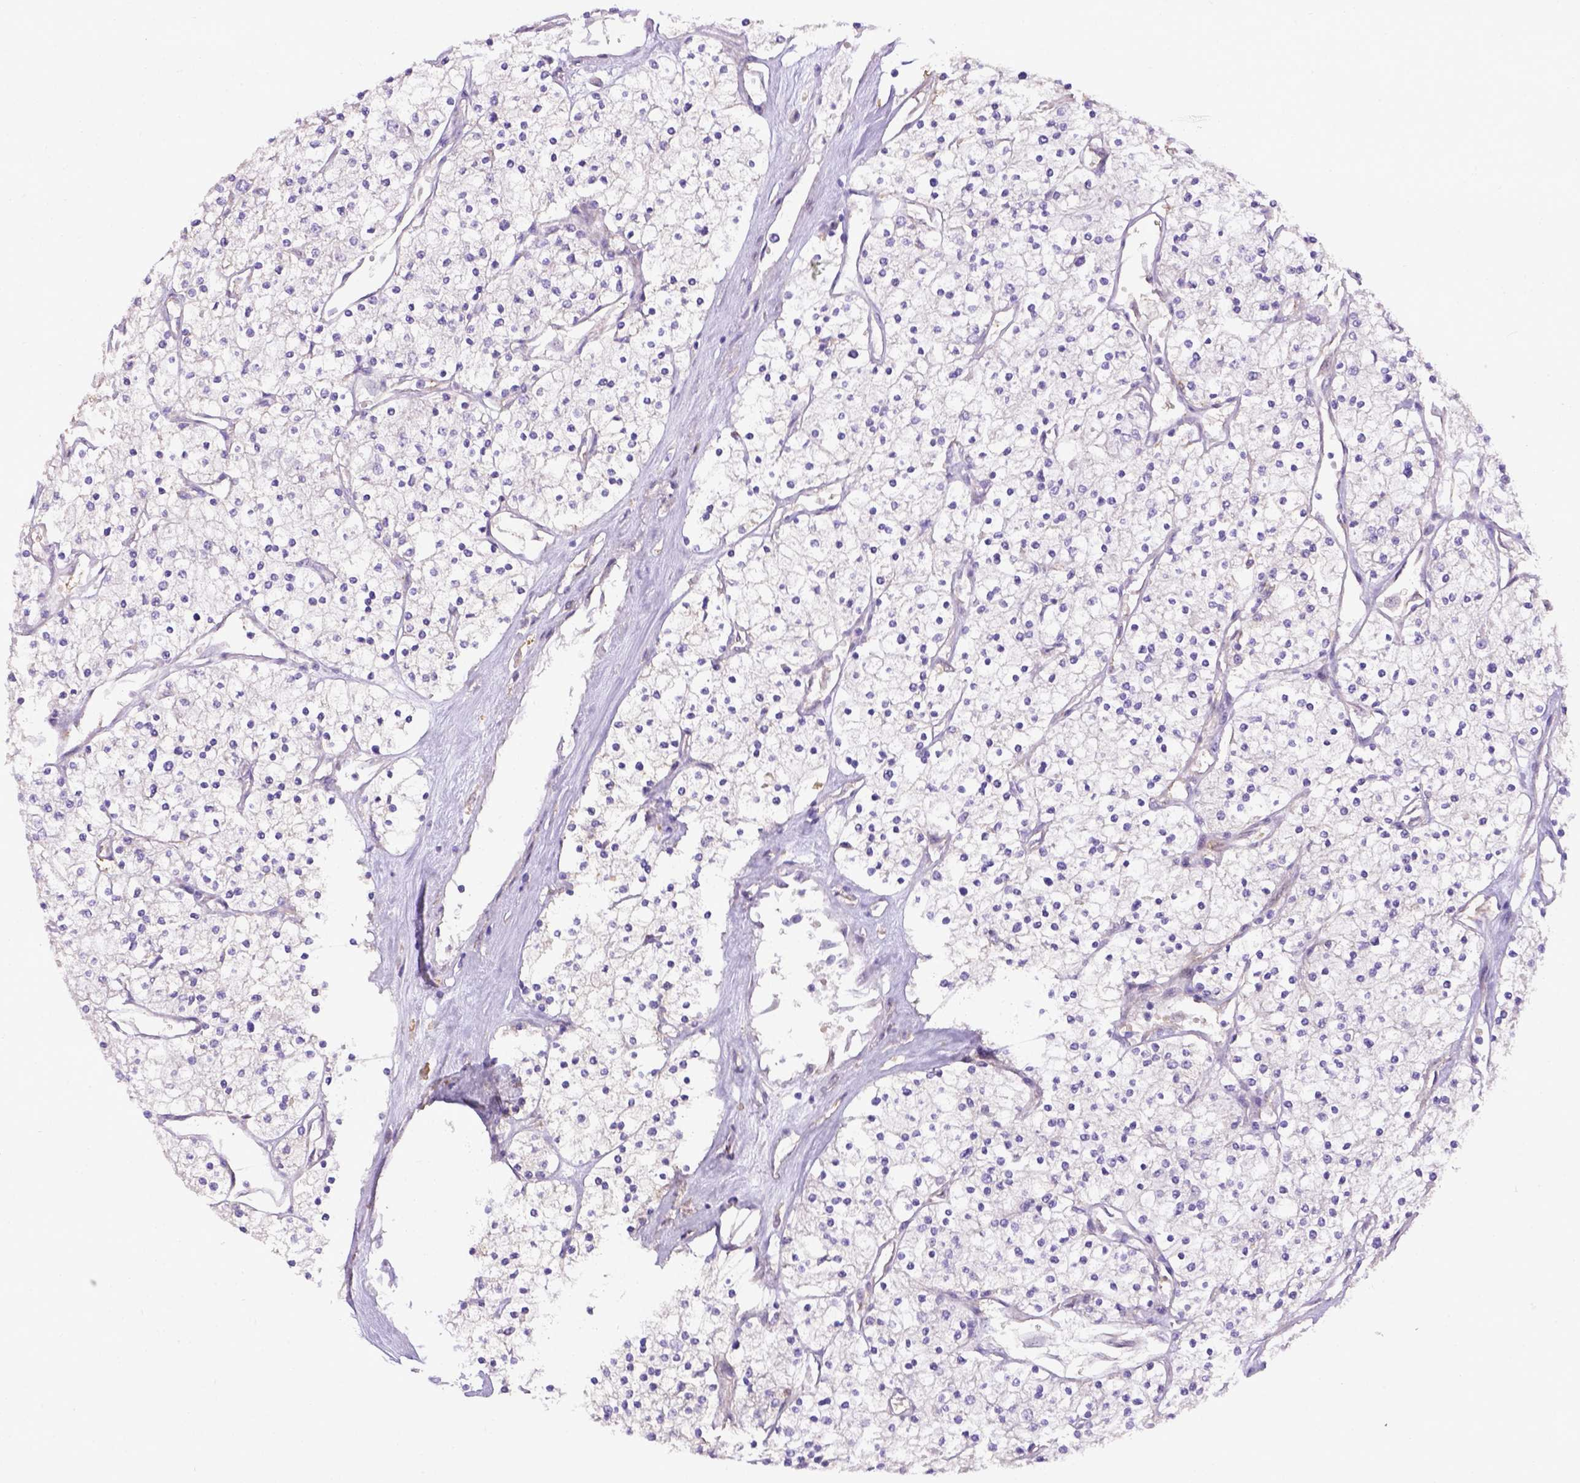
{"staining": {"intensity": "negative", "quantity": "none", "location": "none"}, "tissue": "renal cancer", "cell_type": "Tumor cells", "image_type": "cancer", "snomed": [{"axis": "morphology", "description": "Adenocarcinoma, NOS"}, {"axis": "topography", "description": "Kidney"}], "caption": "Renal cancer (adenocarcinoma) was stained to show a protein in brown. There is no significant expression in tumor cells.", "gene": "CD40", "patient": {"sex": "male", "age": 80}}